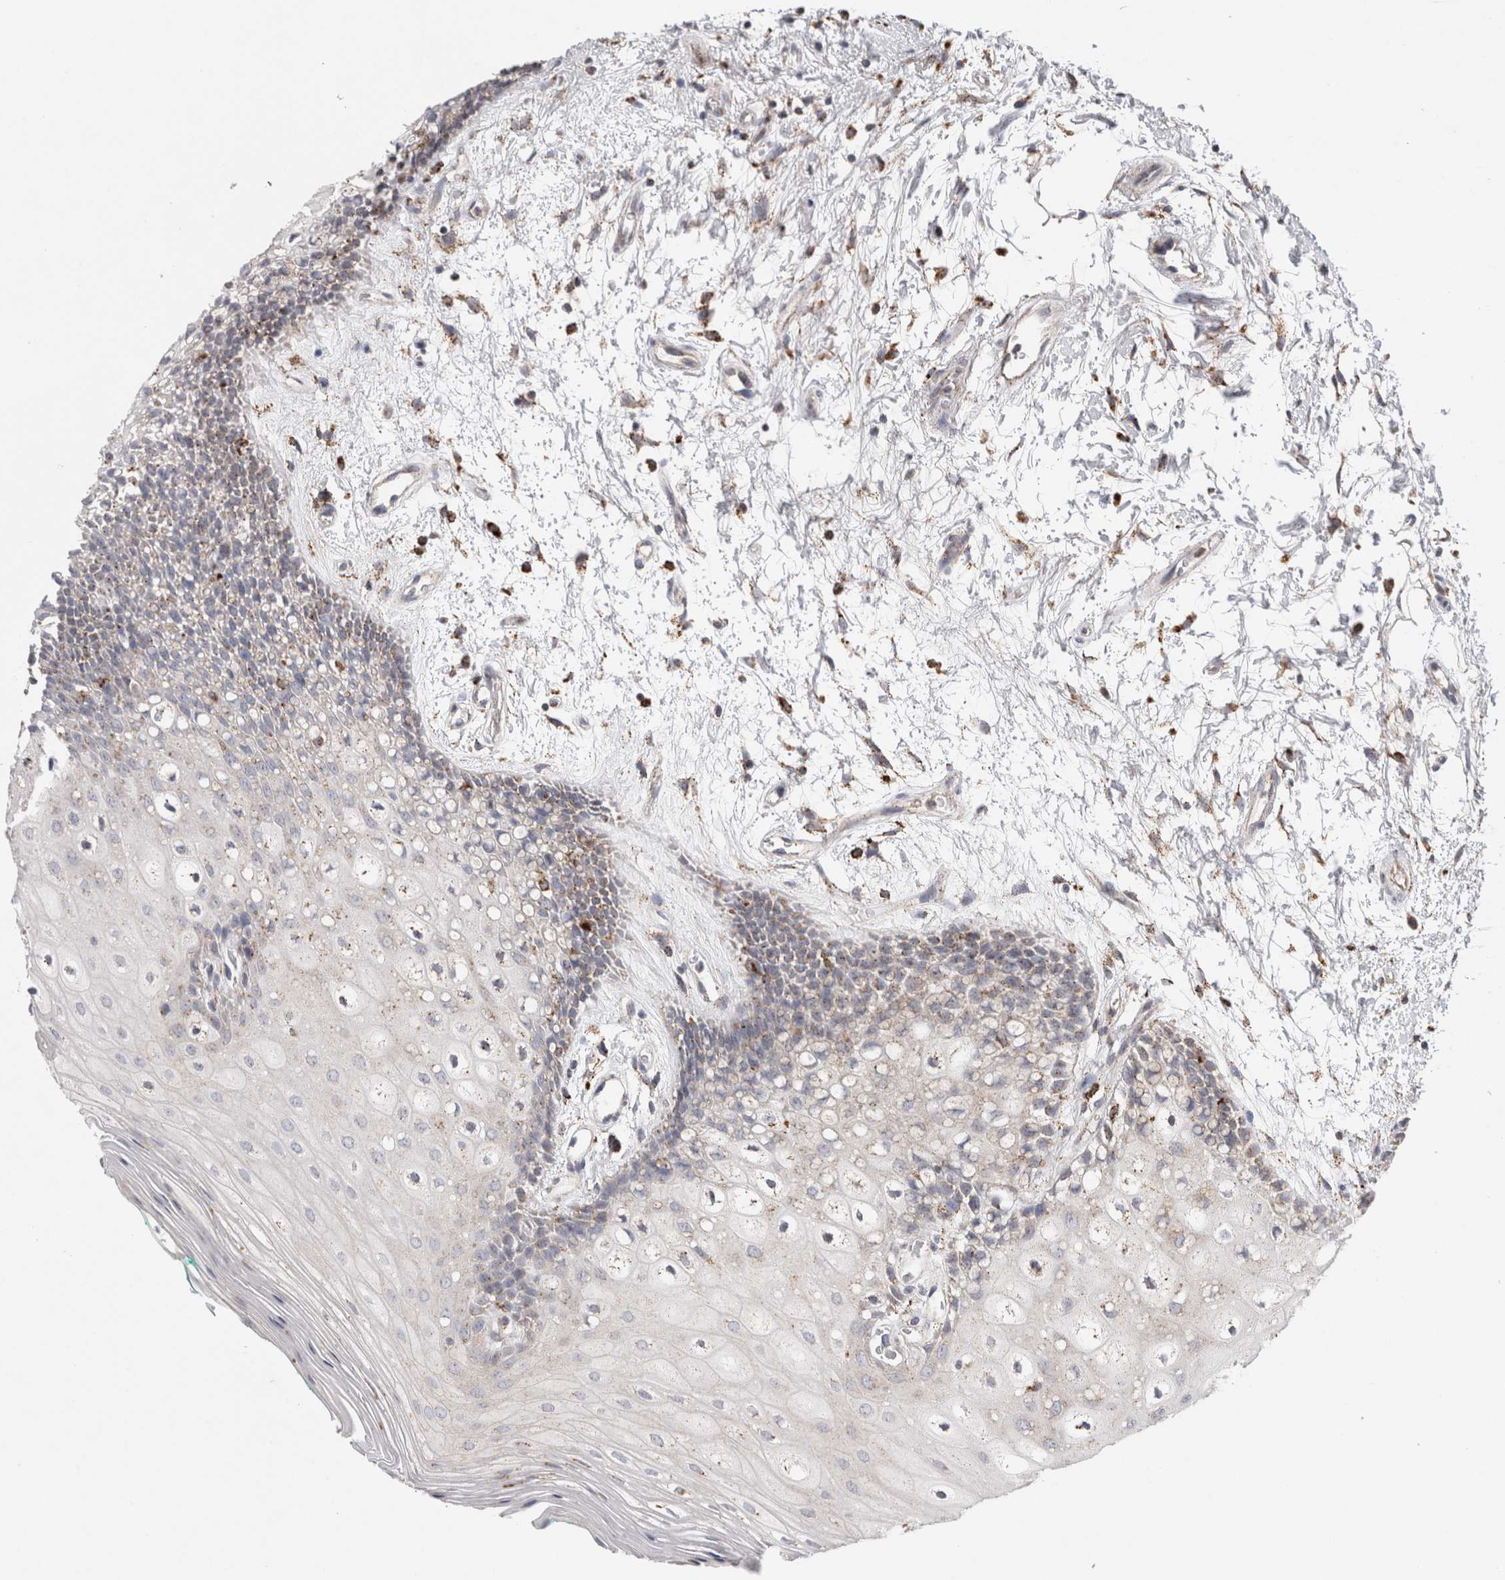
{"staining": {"intensity": "moderate", "quantity": "25%-75%", "location": "cytoplasmic/membranous"}, "tissue": "oral mucosa", "cell_type": "Squamous epithelial cells", "image_type": "normal", "snomed": [{"axis": "morphology", "description": "Normal tissue, NOS"}, {"axis": "topography", "description": "Skeletal muscle"}, {"axis": "topography", "description": "Oral tissue"}, {"axis": "topography", "description": "Peripheral nerve tissue"}], "caption": "Brown immunohistochemical staining in benign oral mucosa exhibits moderate cytoplasmic/membranous positivity in approximately 25%-75% of squamous epithelial cells. (IHC, brightfield microscopy, high magnification).", "gene": "CTSA", "patient": {"sex": "female", "age": 84}}